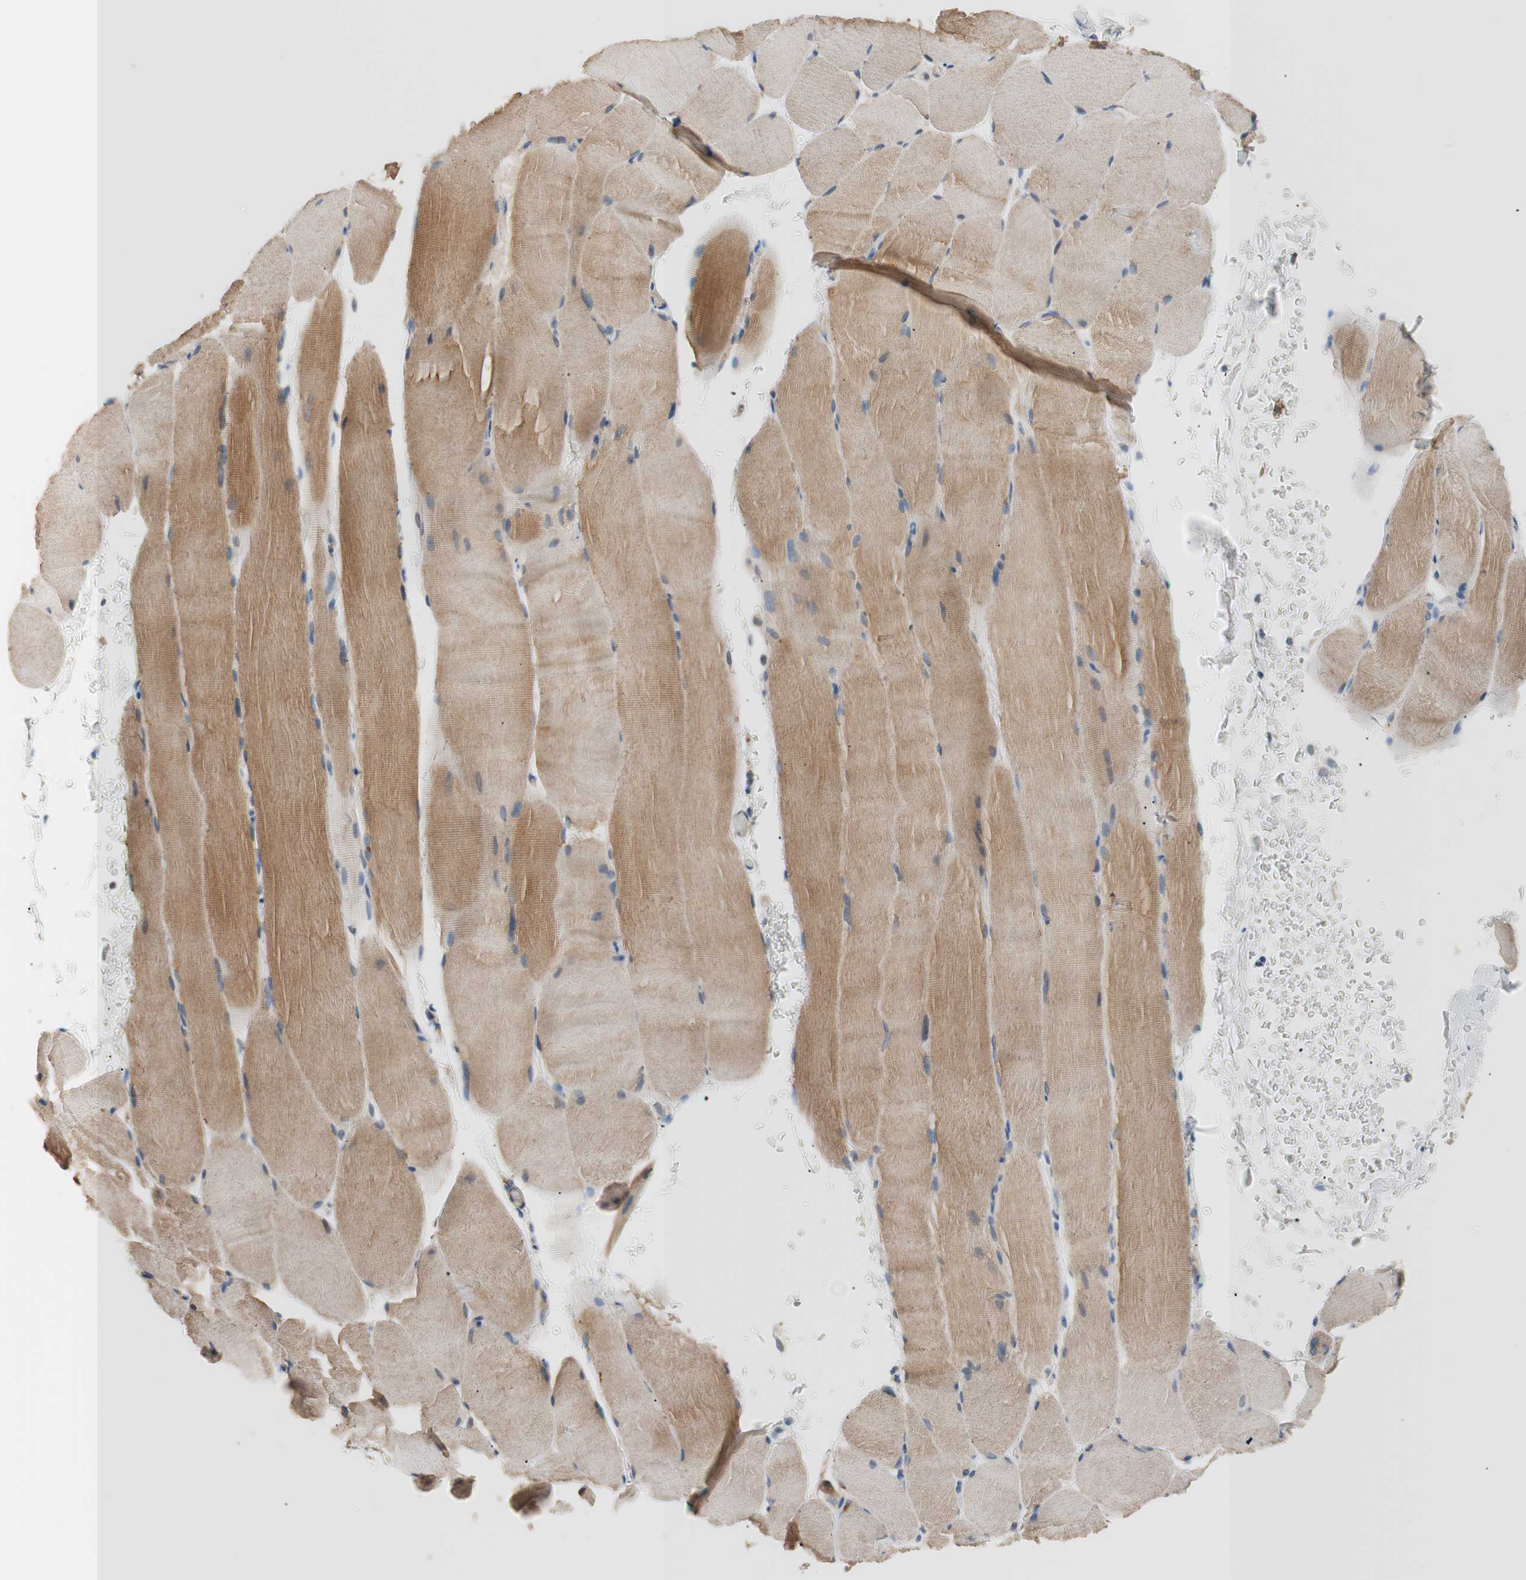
{"staining": {"intensity": "moderate", "quantity": ">75%", "location": "cytoplasmic/membranous"}, "tissue": "skeletal muscle", "cell_type": "Myocytes", "image_type": "normal", "snomed": [{"axis": "morphology", "description": "Normal tissue, NOS"}, {"axis": "topography", "description": "Skeletal muscle"}, {"axis": "topography", "description": "Parathyroid gland"}], "caption": "Brown immunohistochemical staining in normal skeletal muscle shows moderate cytoplasmic/membranous staining in about >75% of myocytes. (DAB IHC, brown staining for protein, blue staining for nuclei).", "gene": "FADS2", "patient": {"sex": "female", "age": 37}}